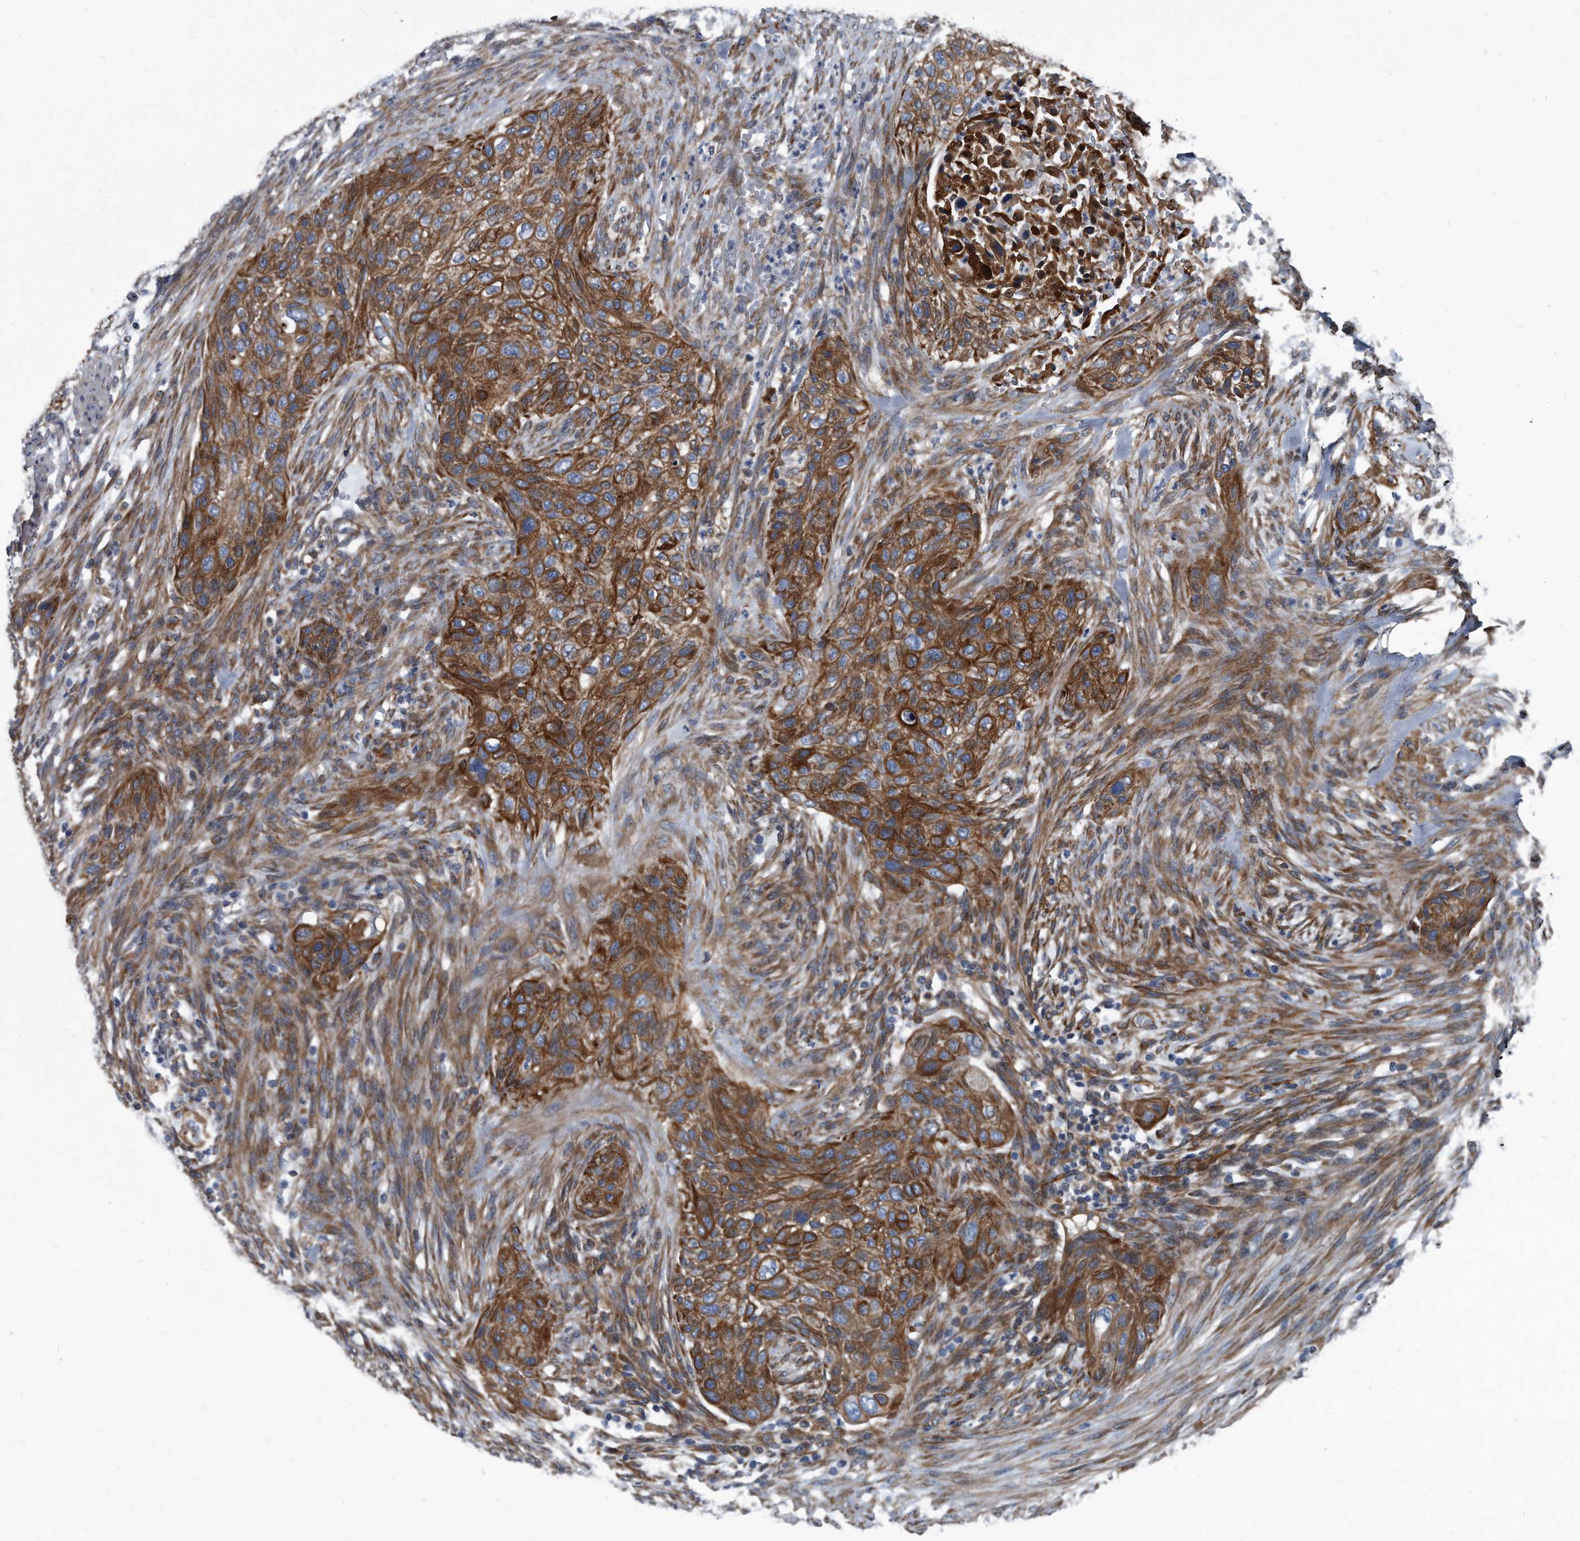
{"staining": {"intensity": "moderate", "quantity": ">75%", "location": "cytoplasmic/membranous"}, "tissue": "urothelial cancer", "cell_type": "Tumor cells", "image_type": "cancer", "snomed": [{"axis": "morphology", "description": "Urothelial carcinoma, High grade"}, {"axis": "topography", "description": "Urinary bladder"}], "caption": "Moderate cytoplasmic/membranous staining is present in approximately >75% of tumor cells in urothelial cancer.", "gene": "PLEC", "patient": {"sex": "male", "age": 35}}